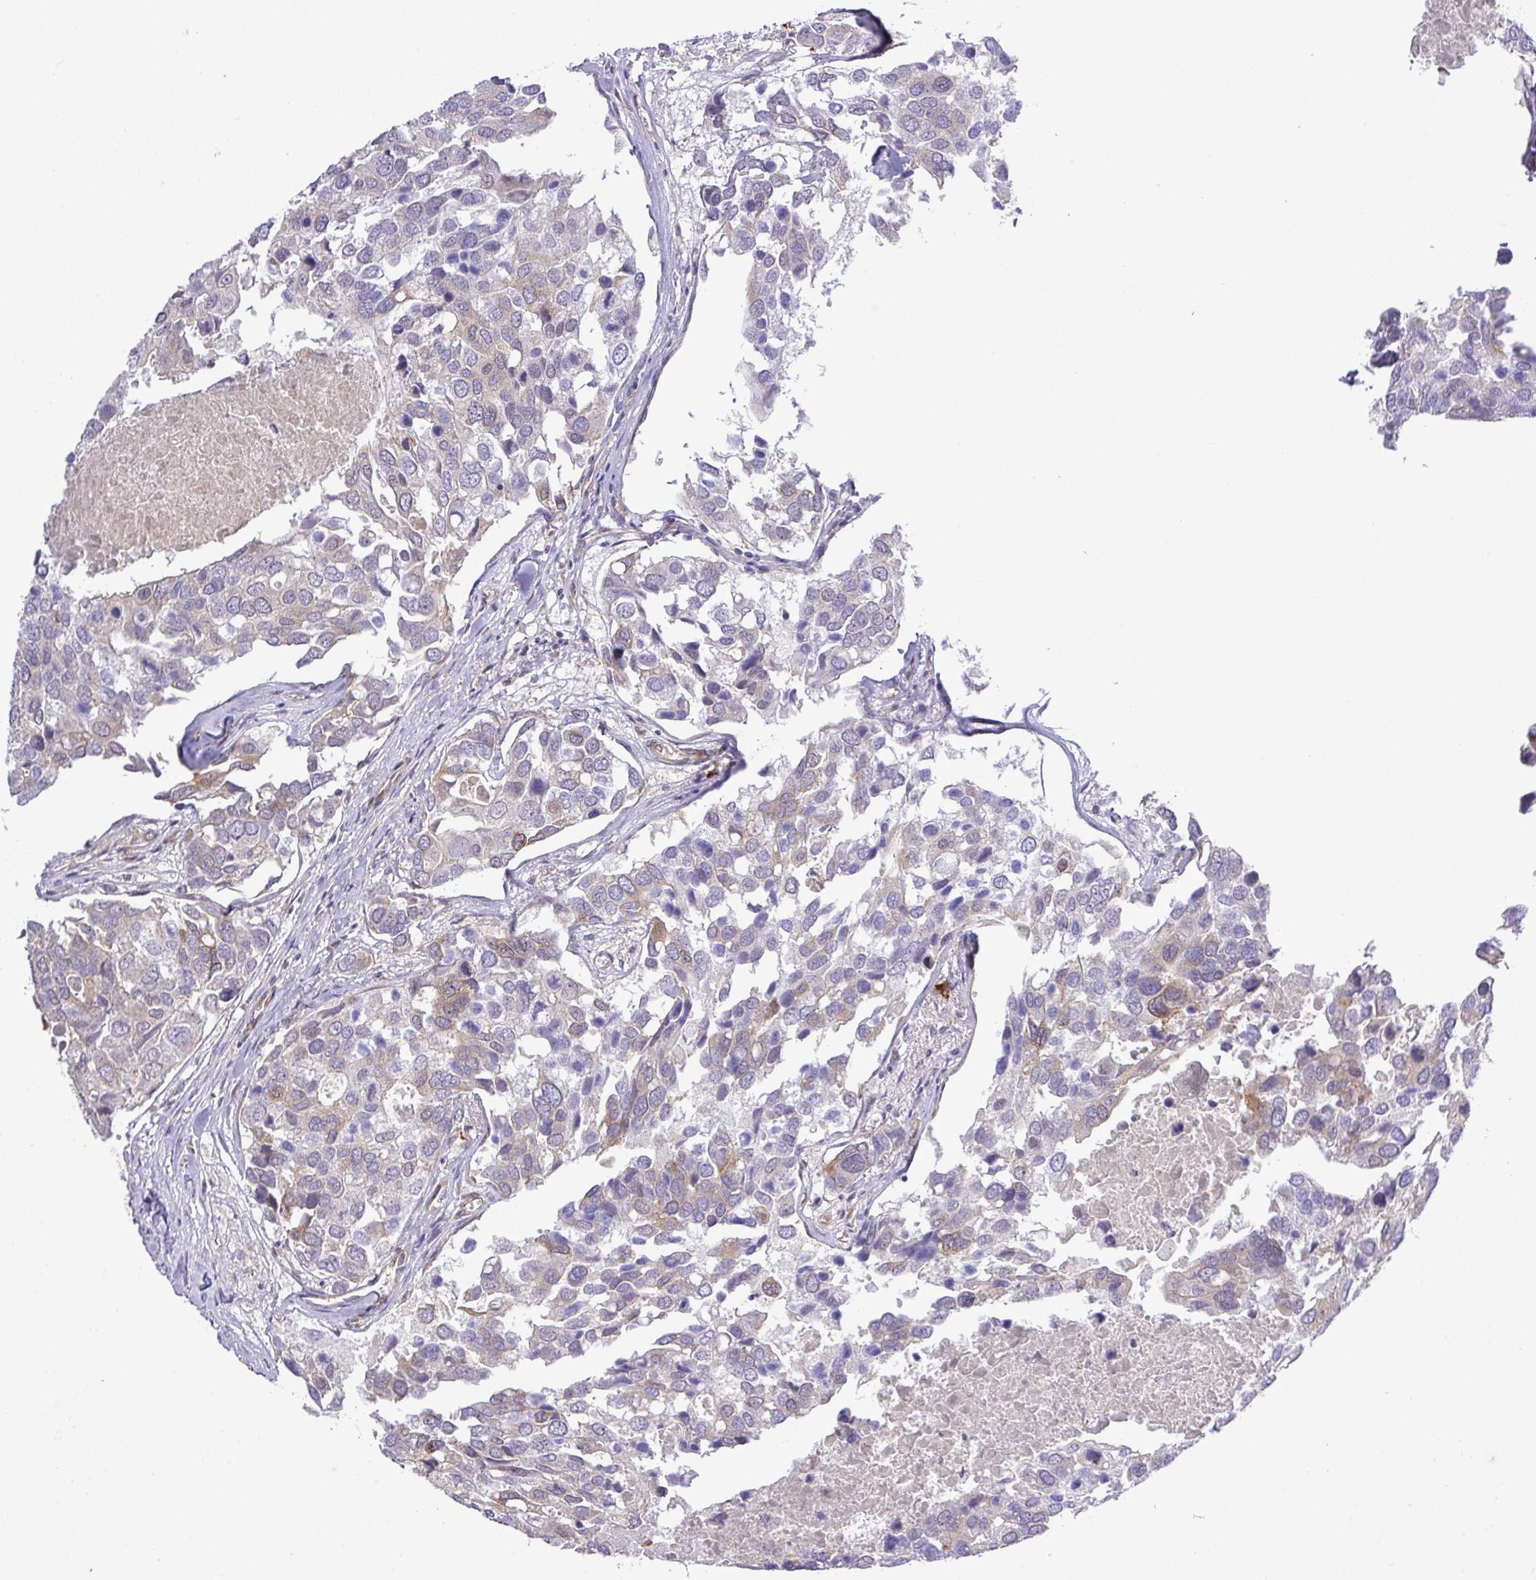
{"staining": {"intensity": "weak", "quantity": "<25%", "location": "cytoplasmic/membranous"}, "tissue": "breast cancer", "cell_type": "Tumor cells", "image_type": "cancer", "snomed": [{"axis": "morphology", "description": "Duct carcinoma"}, {"axis": "topography", "description": "Breast"}], "caption": "This image is of breast cancer (invasive ductal carcinoma) stained with immunohistochemistry (IHC) to label a protein in brown with the nuclei are counter-stained blue. There is no positivity in tumor cells.", "gene": "FAM222B", "patient": {"sex": "female", "age": 83}}